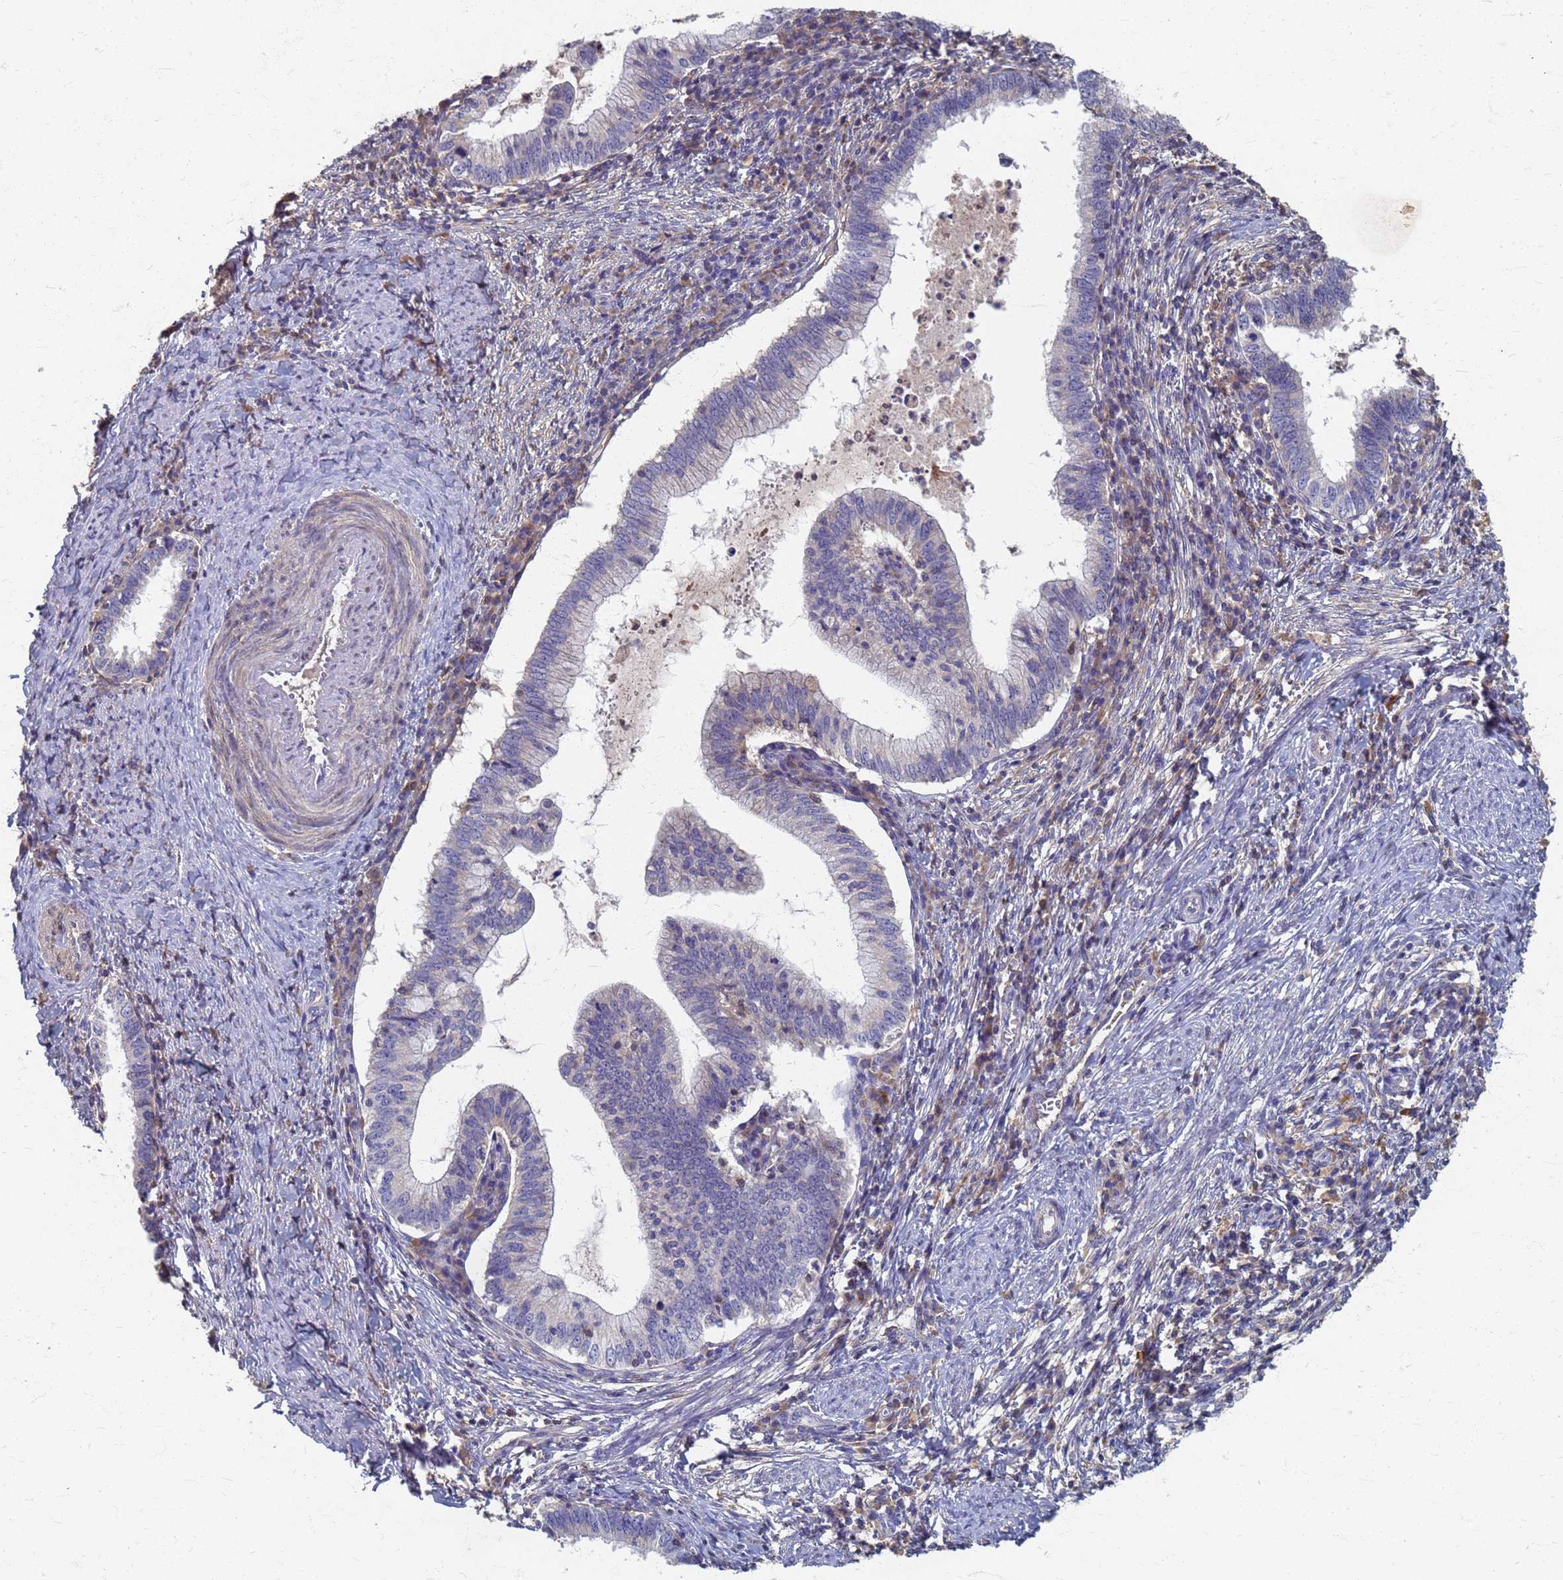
{"staining": {"intensity": "negative", "quantity": "none", "location": "none"}, "tissue": "cervical cancer", "cell_type": "Tumor cells", "image_type": "cancer", "snomed": [{"axis": "morphology", "description": "Adenocarcinoma, NOS"}, {"axis": "topography", "description": "Cervix"}], "caption": "Protein analysis of cervical cancer displays no significant positivity in tumor cells.", "gene": "KRCC1", "patient": {"sex": "female", "age": 36}}